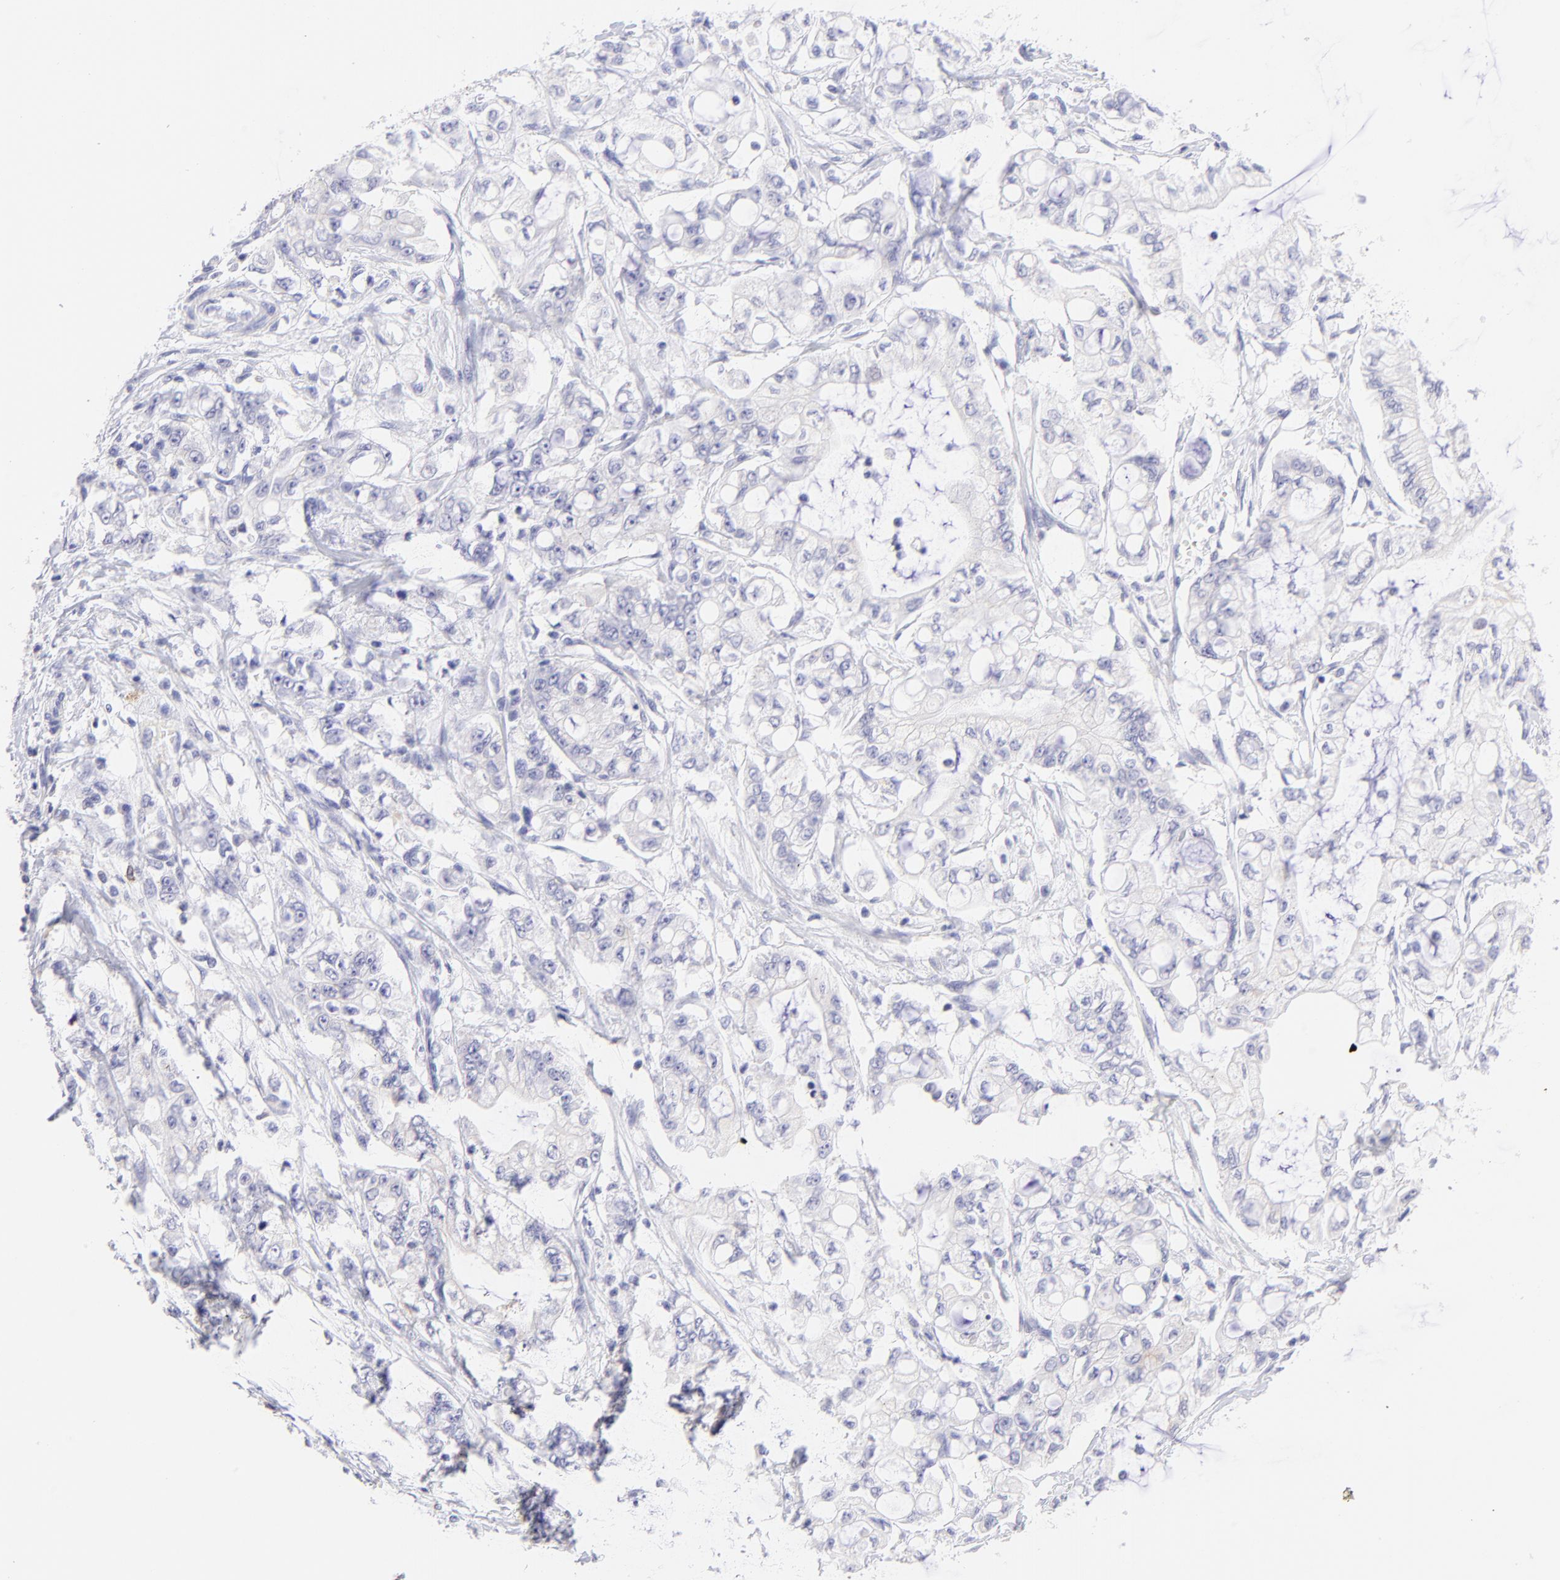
{"staining": {"intensity": "negative", "quantity": "none", "location": "none"}, "tissue": "pancreatic cancer", "cell_type": "Tumor cells", "image_type": "cancer", "snomed": [{"axis": "morphology", "description": "Adenocarcinoma, NOS"}, {"axis": "topography", "description": "Pancreas"}], "caption": "Protein analysis of adenocarcinoma (pancreatic) demonstrates no significant positivity in tumor cells. (DAB immunohistochemistry, high magnification).", "gene": "IRAG2", "patient": {"sex": "male", "age": 79}}